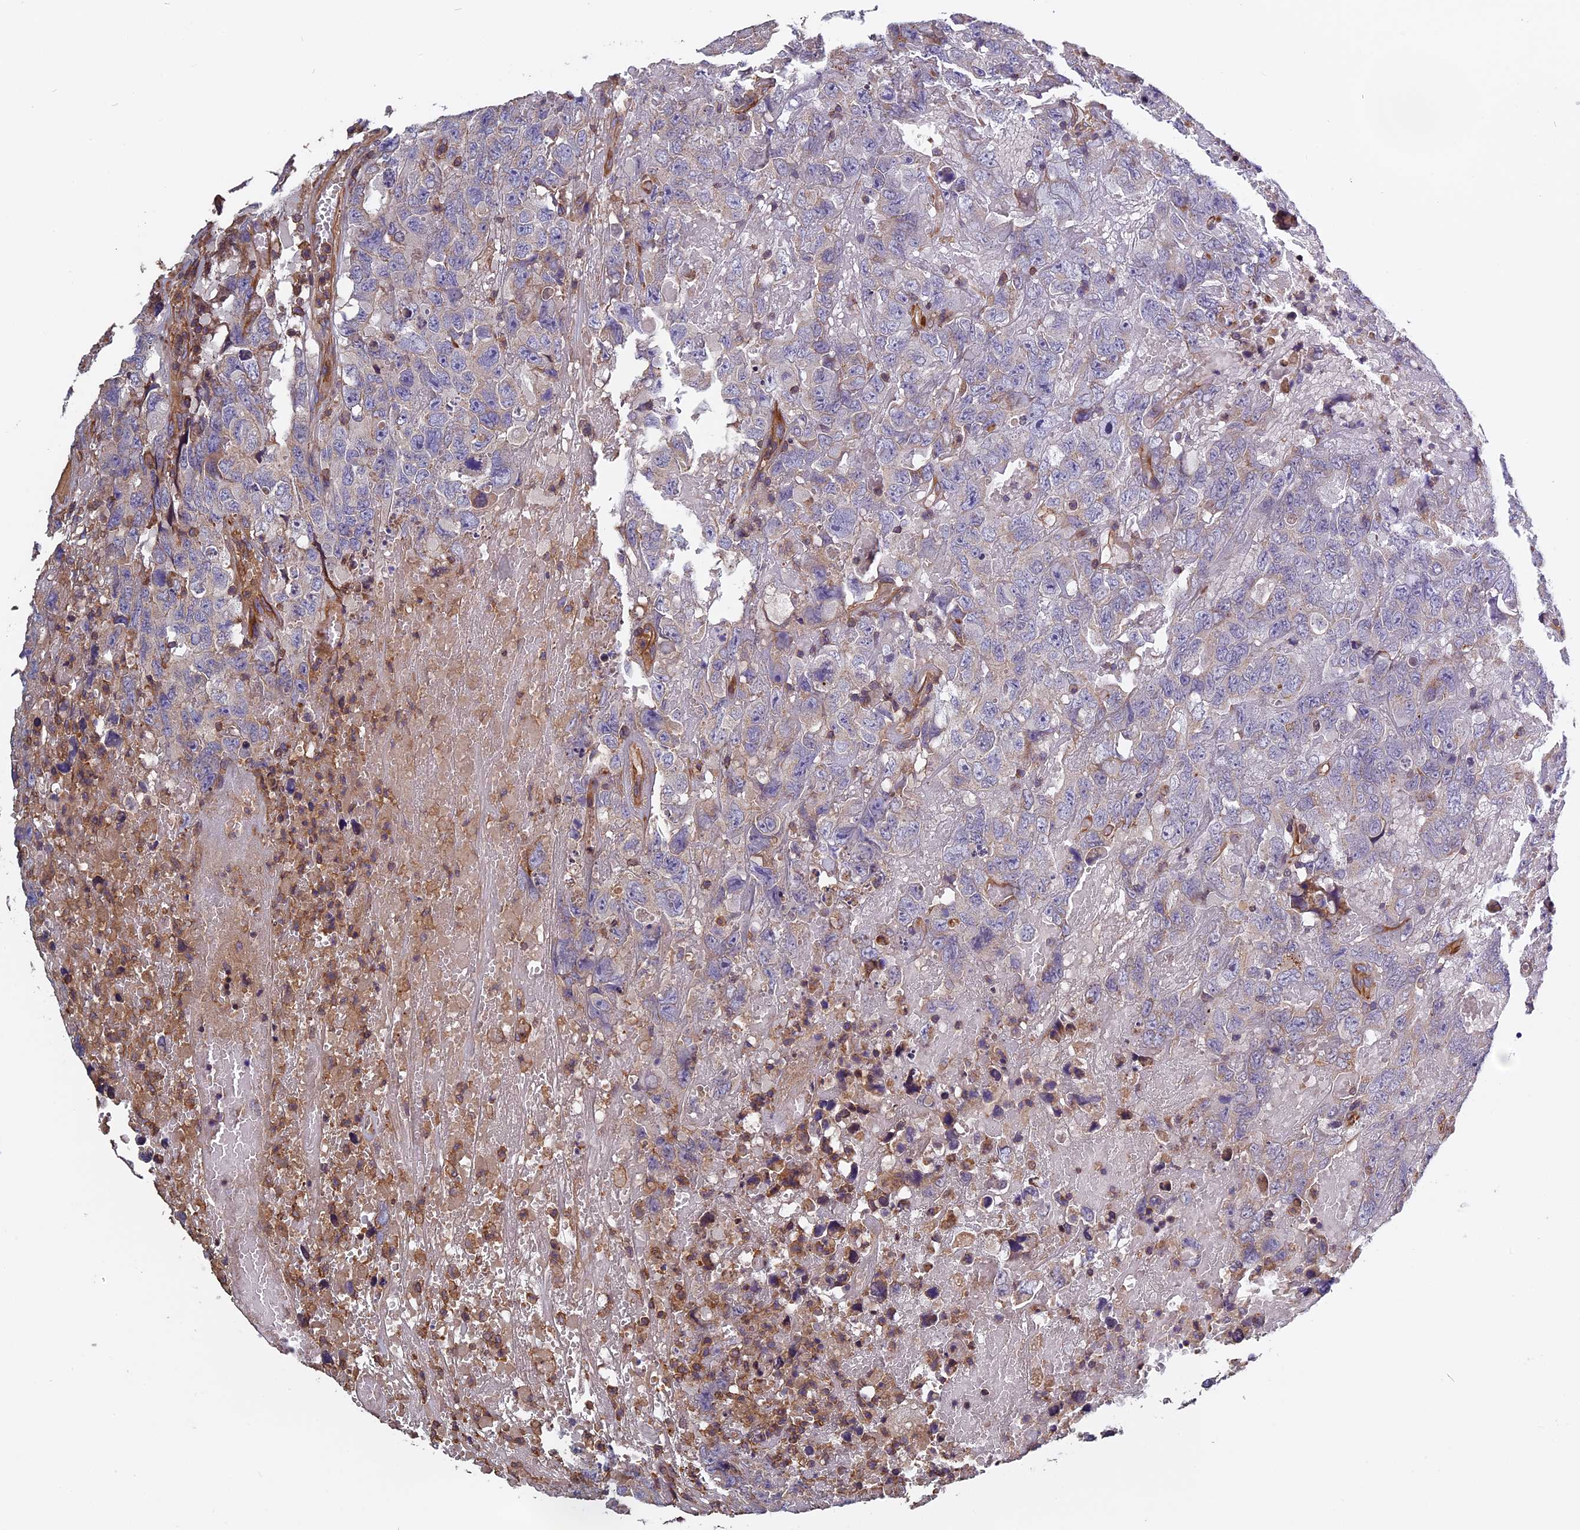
{"staining": {"intensity": "weak", "quantity": "<25%", "location": "cytoplasmic/membranous"}, "tissue": "testis cancer", "cell_type": "Tumor cells", "image_type": "cancer", "snomed": [{"axis": "morphology", "description": "Carcinoma, Embryonal, NOS"}, {"axis": "topography", "description": "Testis"}], "caption": "Immunohistochemical staining of testis cancer (embryonal carcinoma) reveals no significant expression in tumor cells. (IHC, brightfield microscopy, high magnification).", "gene": "CCDC153", "patient": {"sex": "male", "age": 45}}